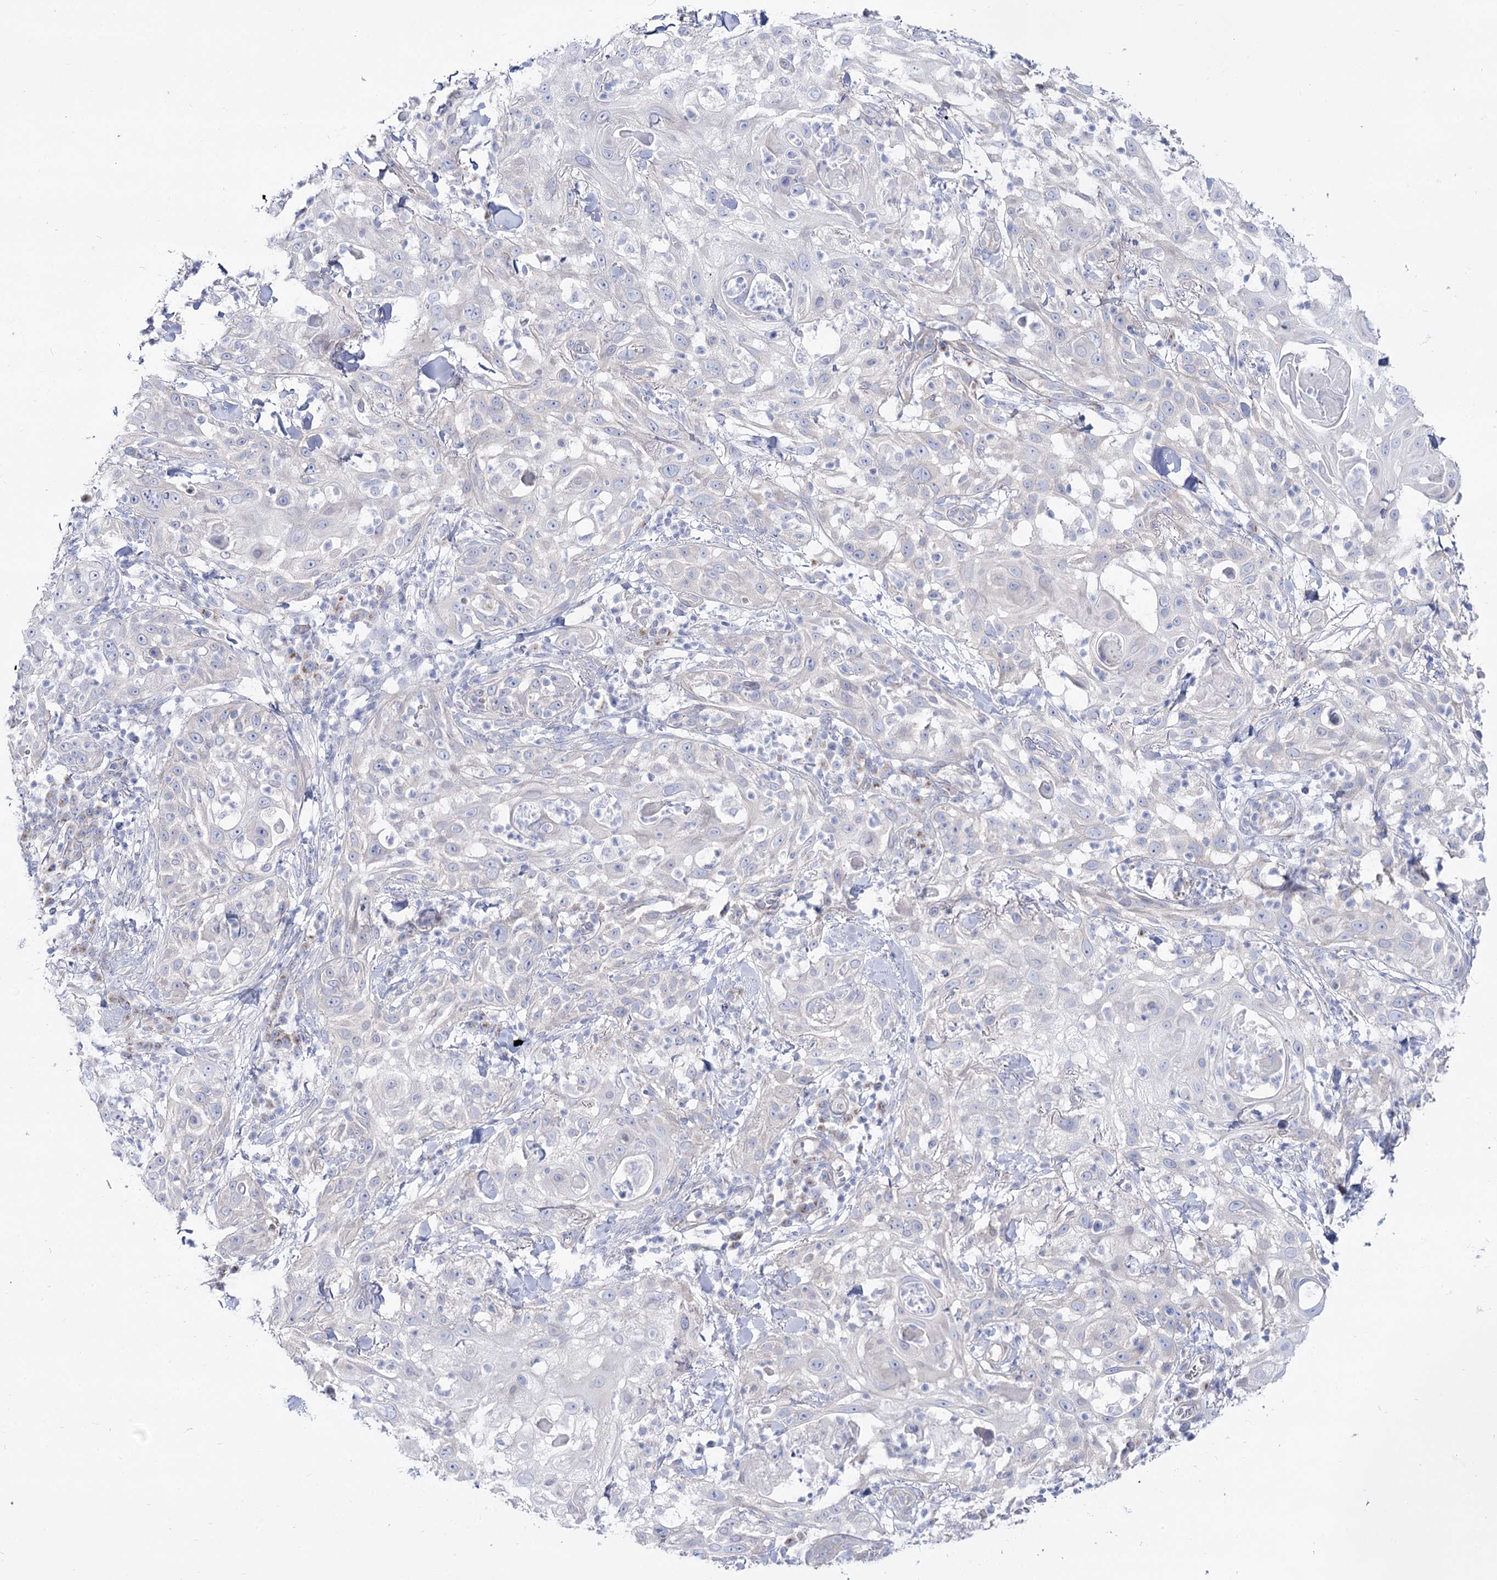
{"staining": {"intensity": "negative", "quantity": "none", "location": "none"}, "tissue": "skin cancer", "cell_type": "Tumor cells", "image_type": "cancer", "snomed": [{"axis": "morphology", "description": "Squamous cell carcinoma, NOS"}, {"axis": "topography", "description": "Skin"}], "caption": "There is no significant positivity in tumor cells of skin squamous cell carcinoma.", "gene": "SUOX", "patient": {"sex": "female", "age": 44}}